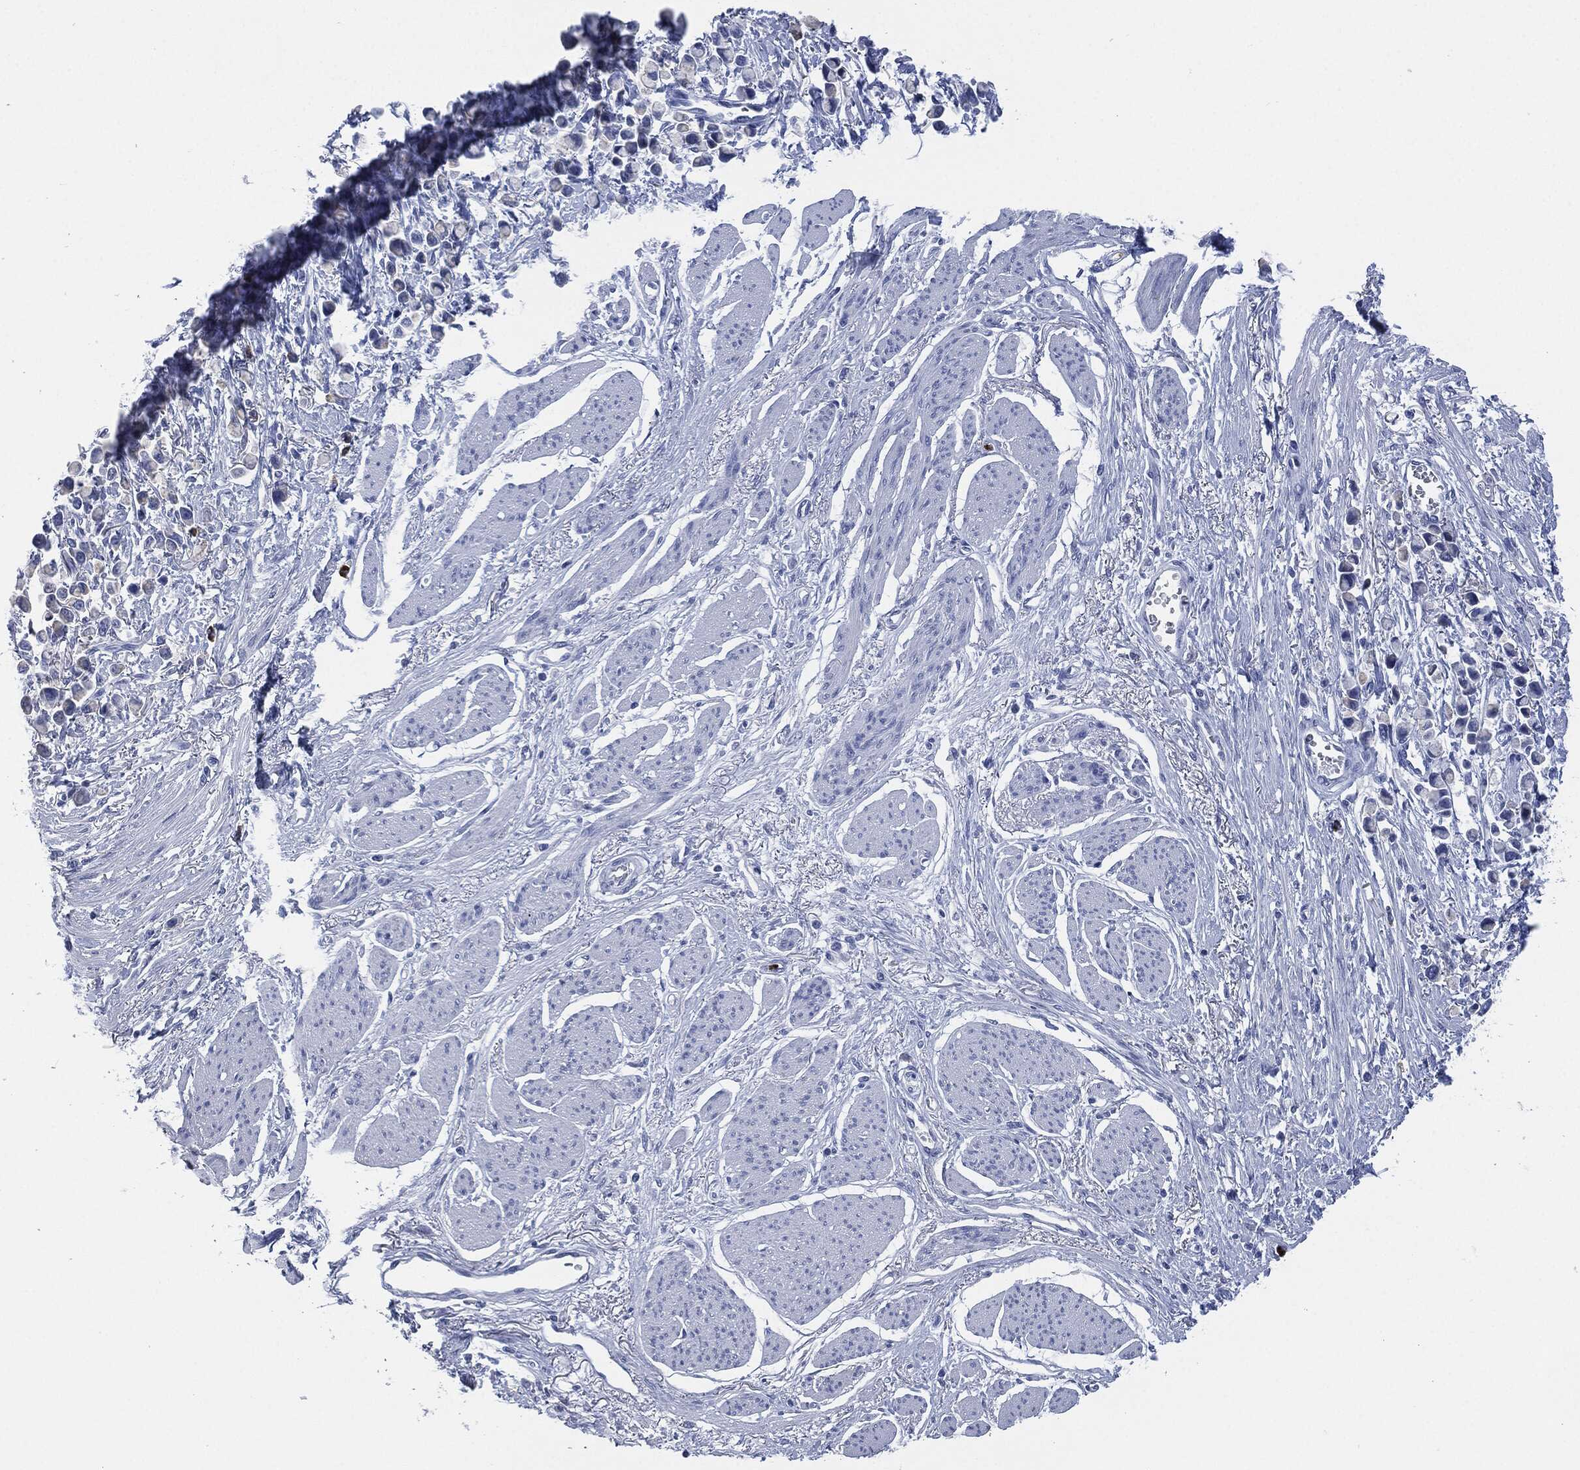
{"staining": {"intensity": "negative", "quantity": "none", "location": "none"}, "tissue": "stomach cancer", "cell_type": "Tumor cells", "image_type": "cancer", "snomed": [{"axis": "morphology", "description": "Adenocarcinoma, NOS"}, {"axis": "topography", "description": "Stomach"}], "caption": "An IHC photomicrograph of adenocarcinoma (stomach) is shown. There is no staining in tumor cells of adenocarcinoma (stomach). The staining is performed using DAB brown chromogen with nuclei counter-stained in using hematoxylin.", "gene": "CEACAM8", "patient": {"sex": "female", "age": 81}}